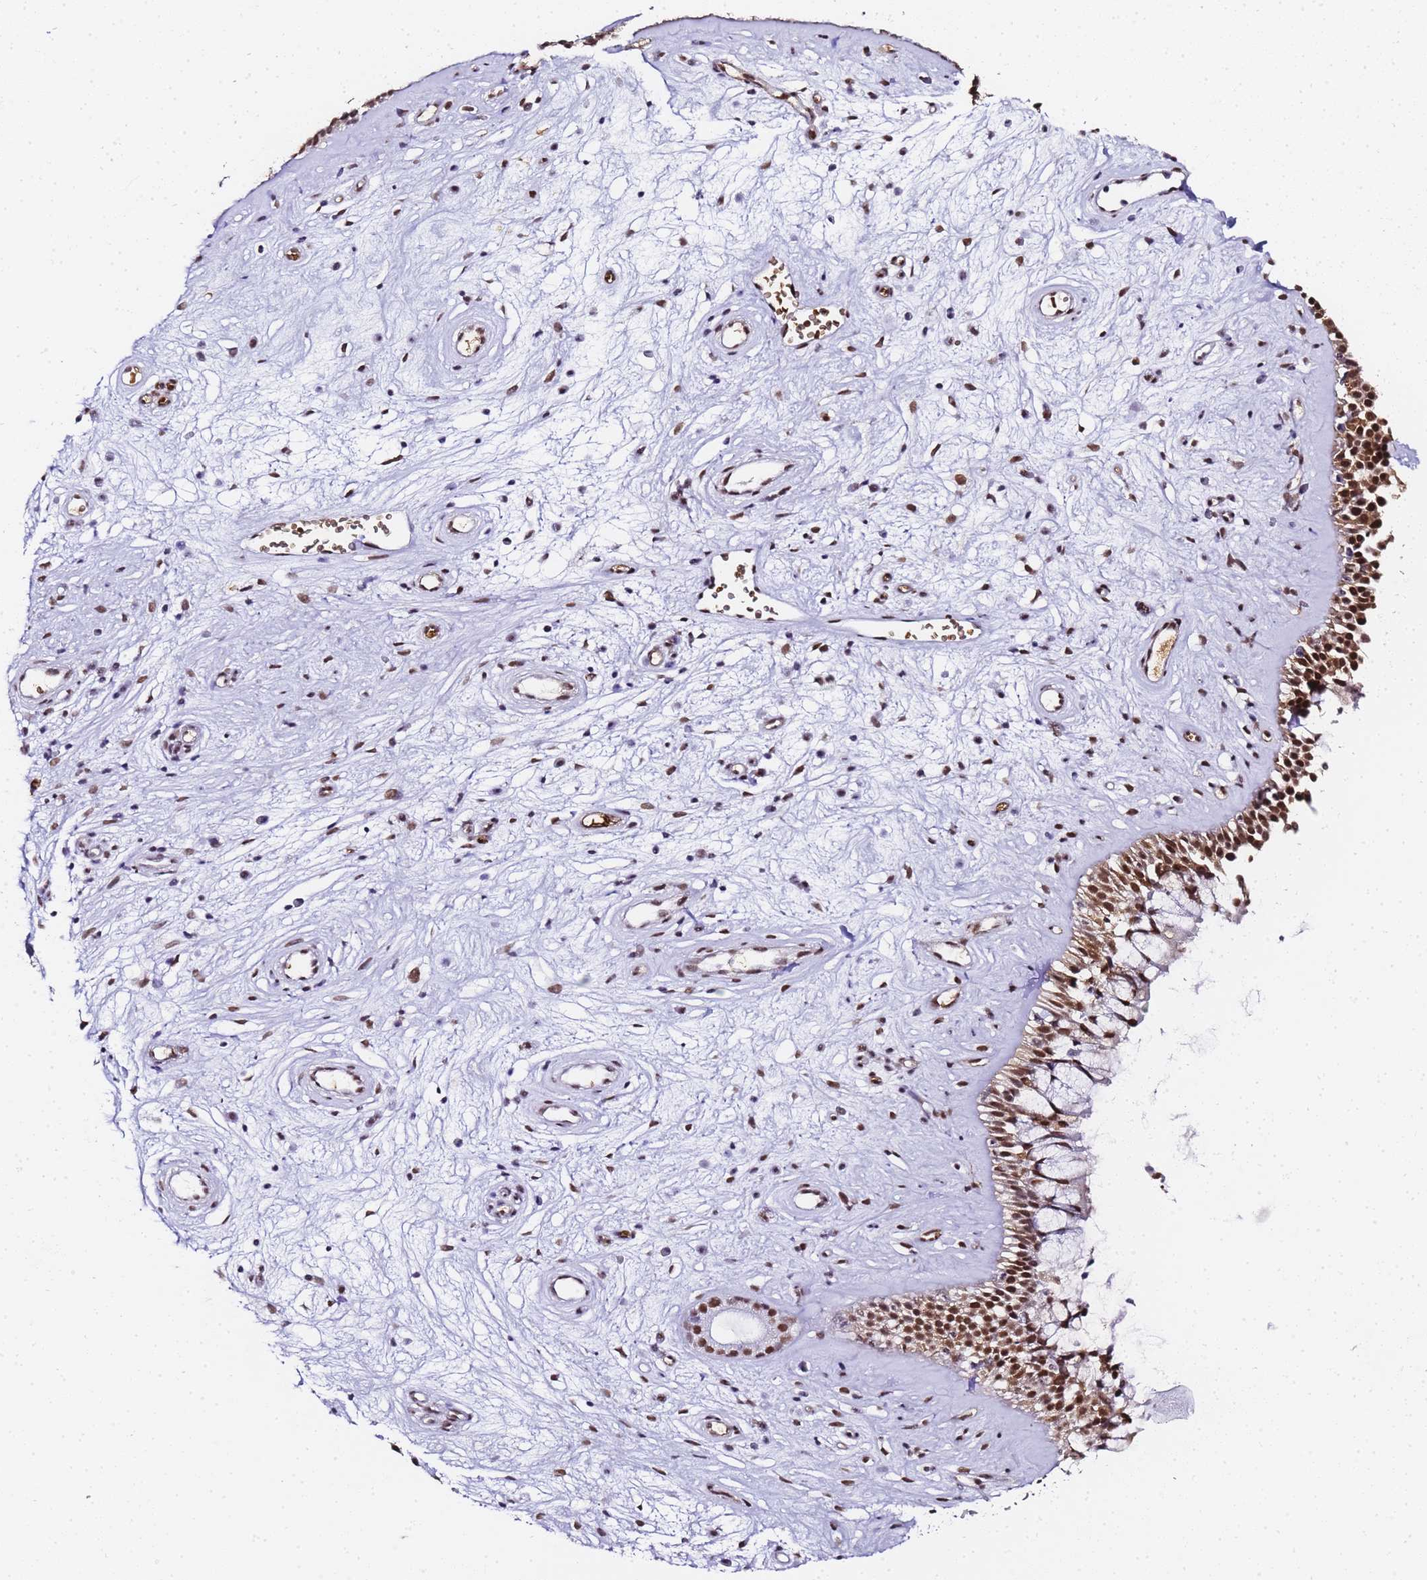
{"staining": {"intensity": "strong", "quantity": ">75%", "location": "nuclear"}, "tissue": "nasopharynx", "cell_type": "Respiratory epithelial cells", "image_type": "normal", "snomed": [{"axis": "morphology", "description": "Normal tissue, NOS"}, {"axis": "topography", "description": "Nasopharynx"}], "caption": "A high-resolution histopathology image shows immunohistochemistry (IHC) staining of benign nasopharynx, which displays strong nuclear positivity in about >75% of respiratory epithelial cells.", "gene": "POLR1A", "patient": {"sex": "male", "age": 32}}